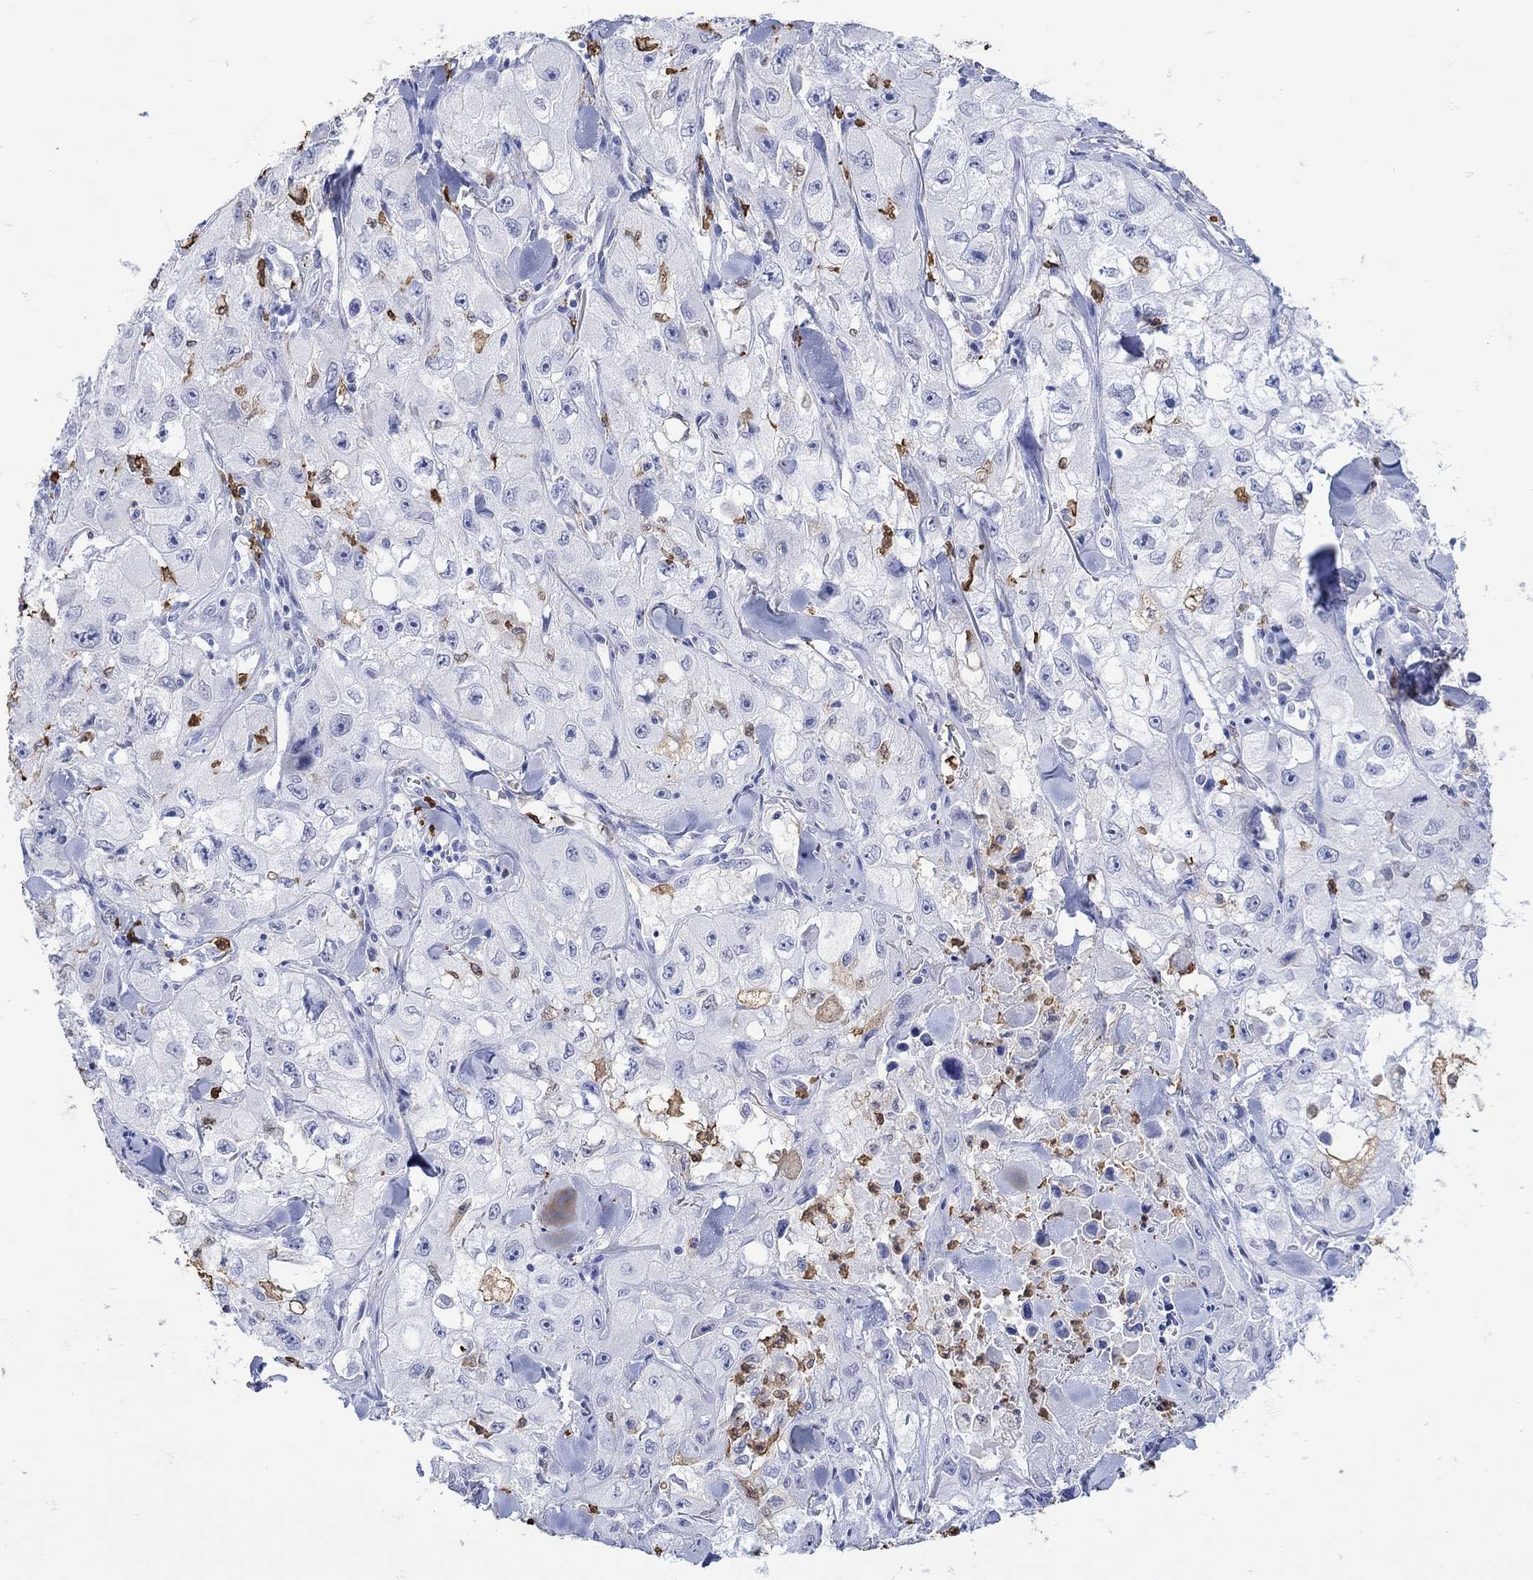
{"staining": {"intensity": "negative", "quantity": "none", "location": "none"}, "tissue": "skin cancer", "cell_type": "Tumor cells", "image_type": "cancer", "snomed": [{"axis": "morphology", "description": "Squamous cell carcinoma, NOS"}, {"axis": "topography", "description": "Skin"}, {"axis": "topography", "description": "Subcutis"}], "caption": "Tumor cells are negative for brown protein staining in squamous cell carcinoma (skin).", "gene": "LINGO3", "patient": {"sex": "male", "age": 73}}